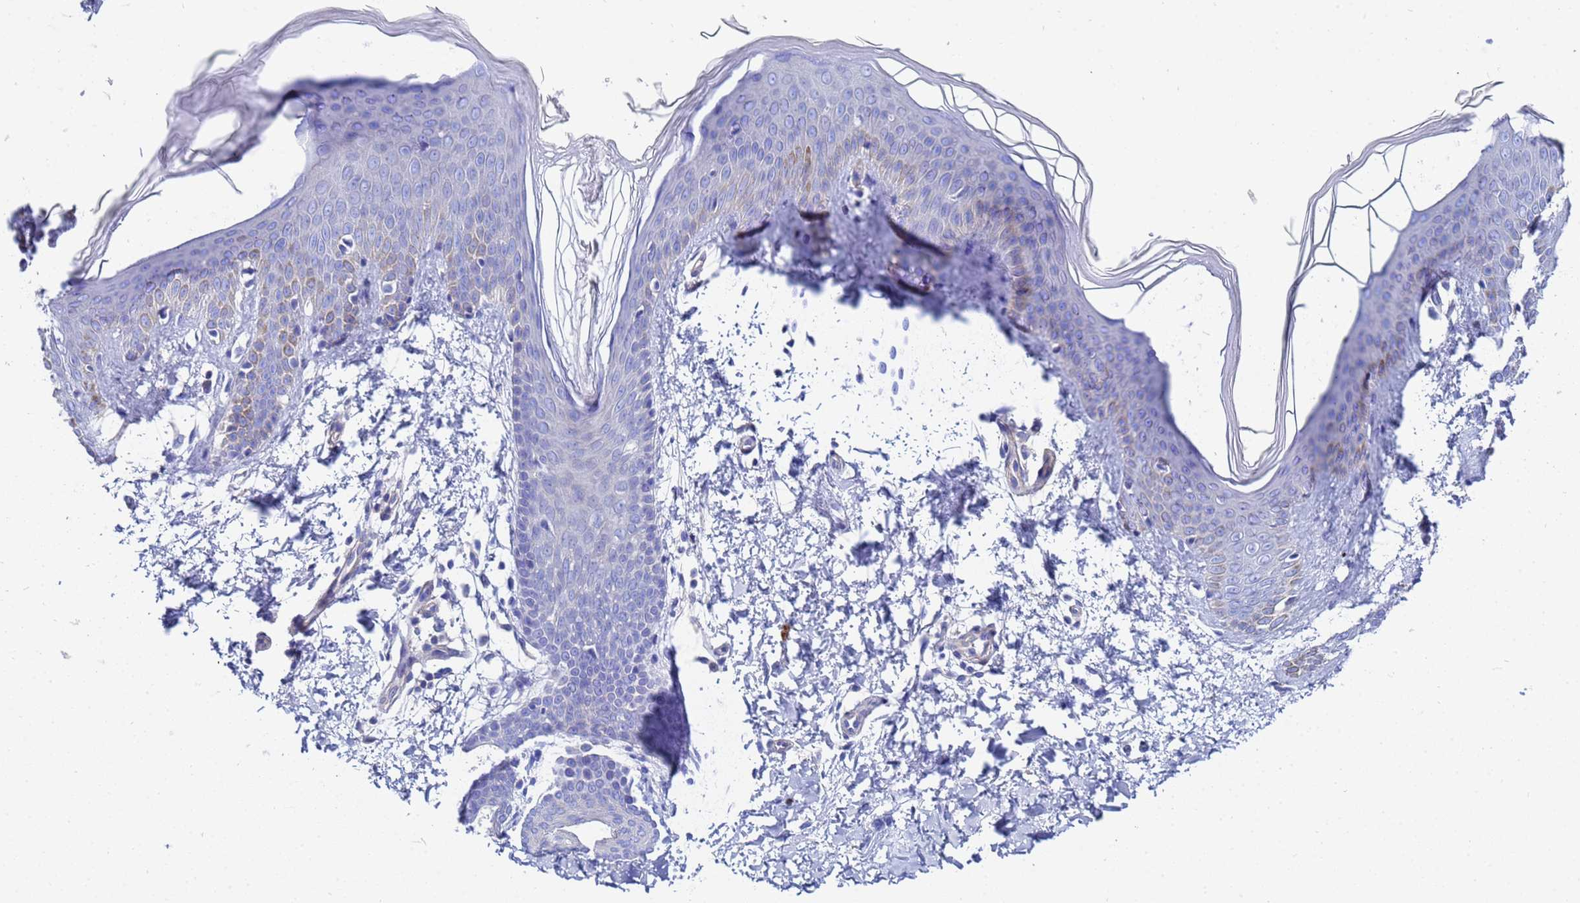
{"staining": {"intensity": "negative", "quantity": "none", "location": "none"}, "tissue": "skin", "cell_type": "Fibroblasts", "image_type": "normal", "snomed": [{"axis": "morphology", "description": "Normal tissue, NOS"}, {"axis": "topography", "description": "Skin"}], "caption": "Immunohistochemistry (IHC) of normal human skin demonstrates no staining in fibroblasts.", "gene": "RAB39A", "patient": {"sex": "male", "age": 36}}